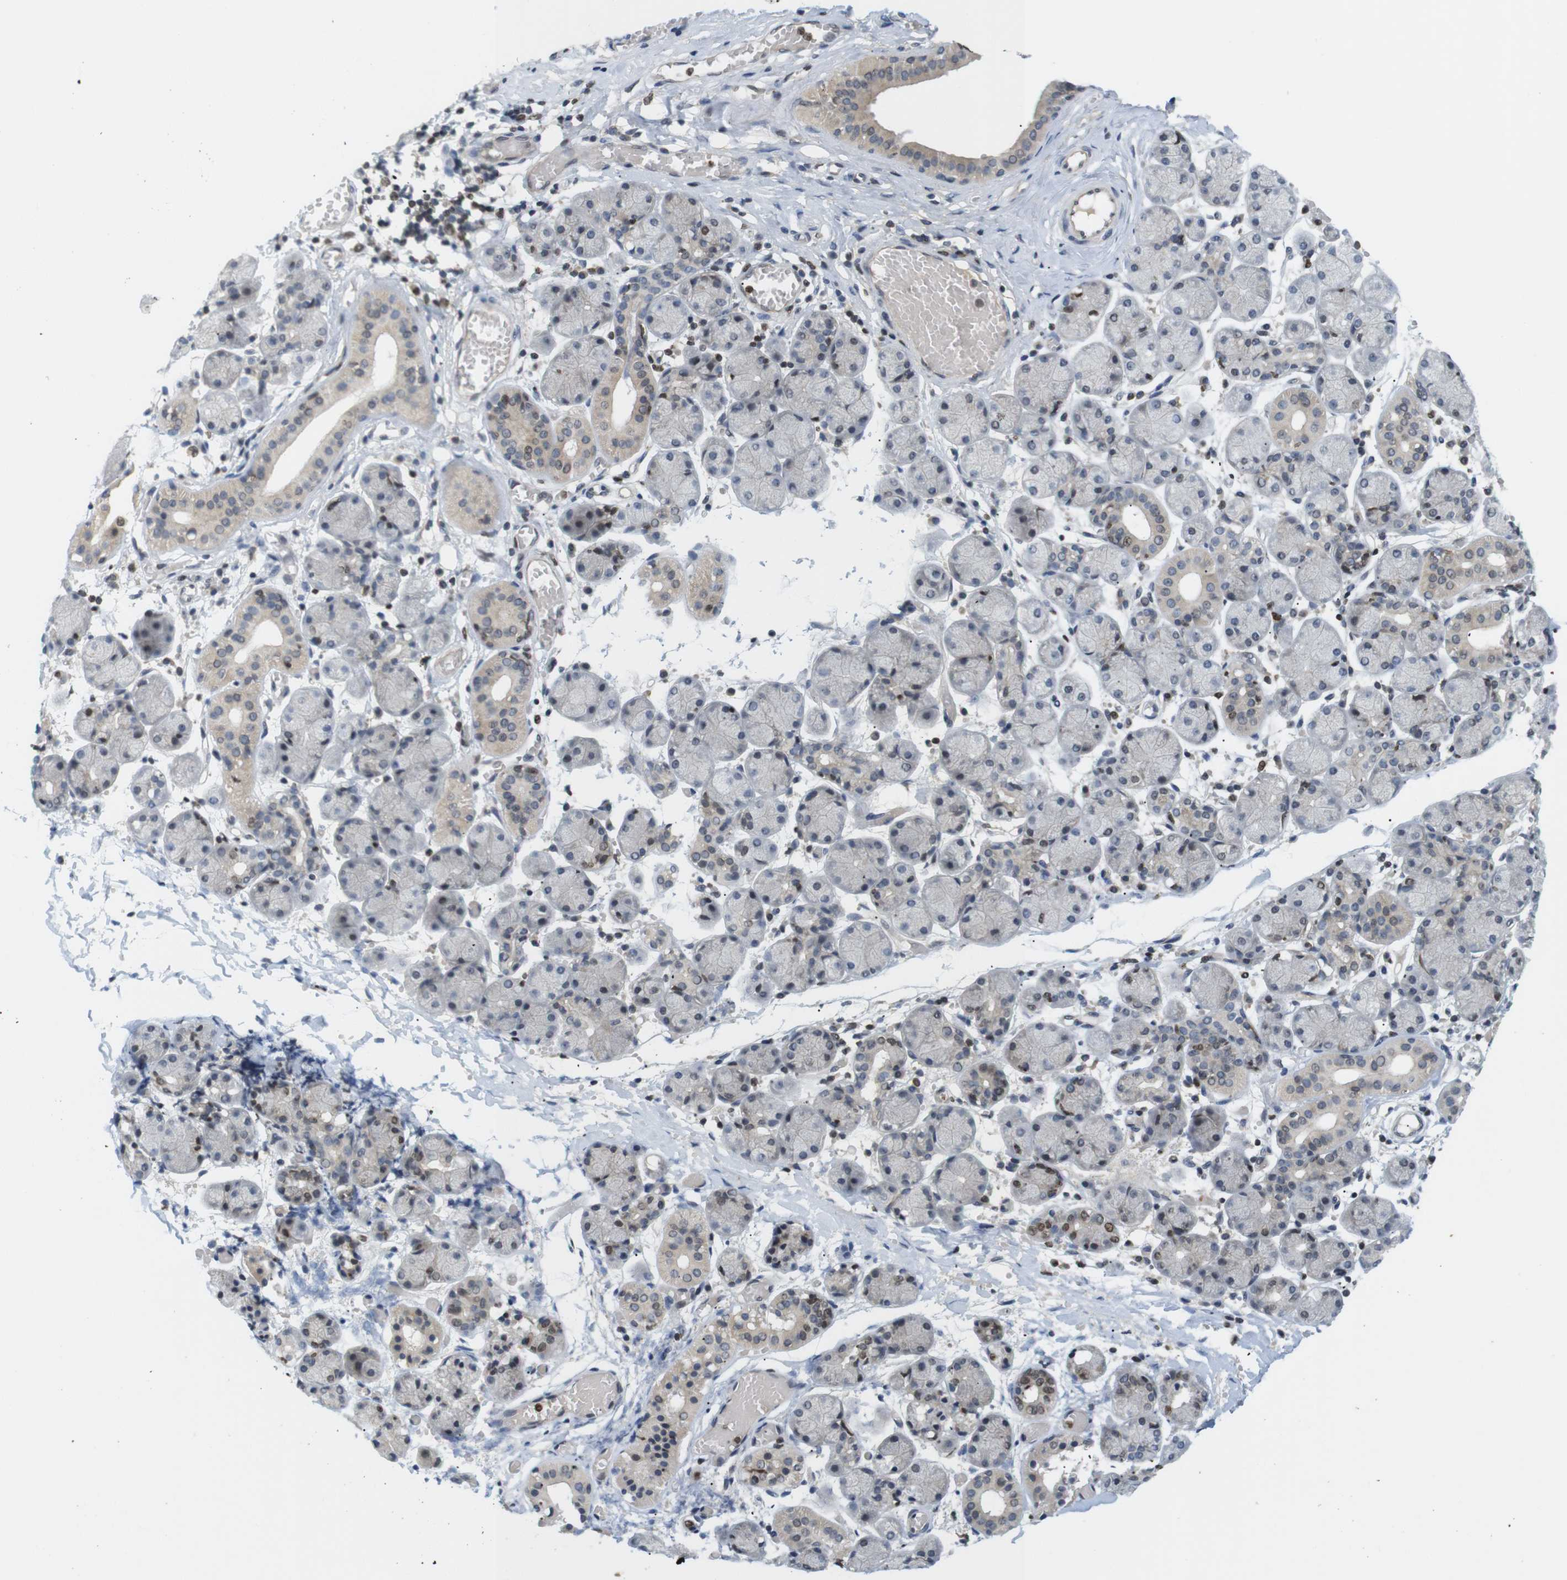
{"staining": {"intensity": "moderate", "quantity": "<25%", "location": "nuclear"}, "tissue": "salivary gland", "cell_type": "Glandular cells", "image_type": "normal", "snomed": [{"axis": "morphology", "description": "Normal tissue, NOS"}, {"axis": "topography", "description": "Salivary gland"}], "caption": "Immunohistochemistry (IHC) photomicrograph of unremarkable salivary gland stained for a protein (brown), which reveals low levels of moderate nuclear staining in about <25% of glandular cells.", "gene": "MBD1", "patient": {"sex": "female", "age": 24}}